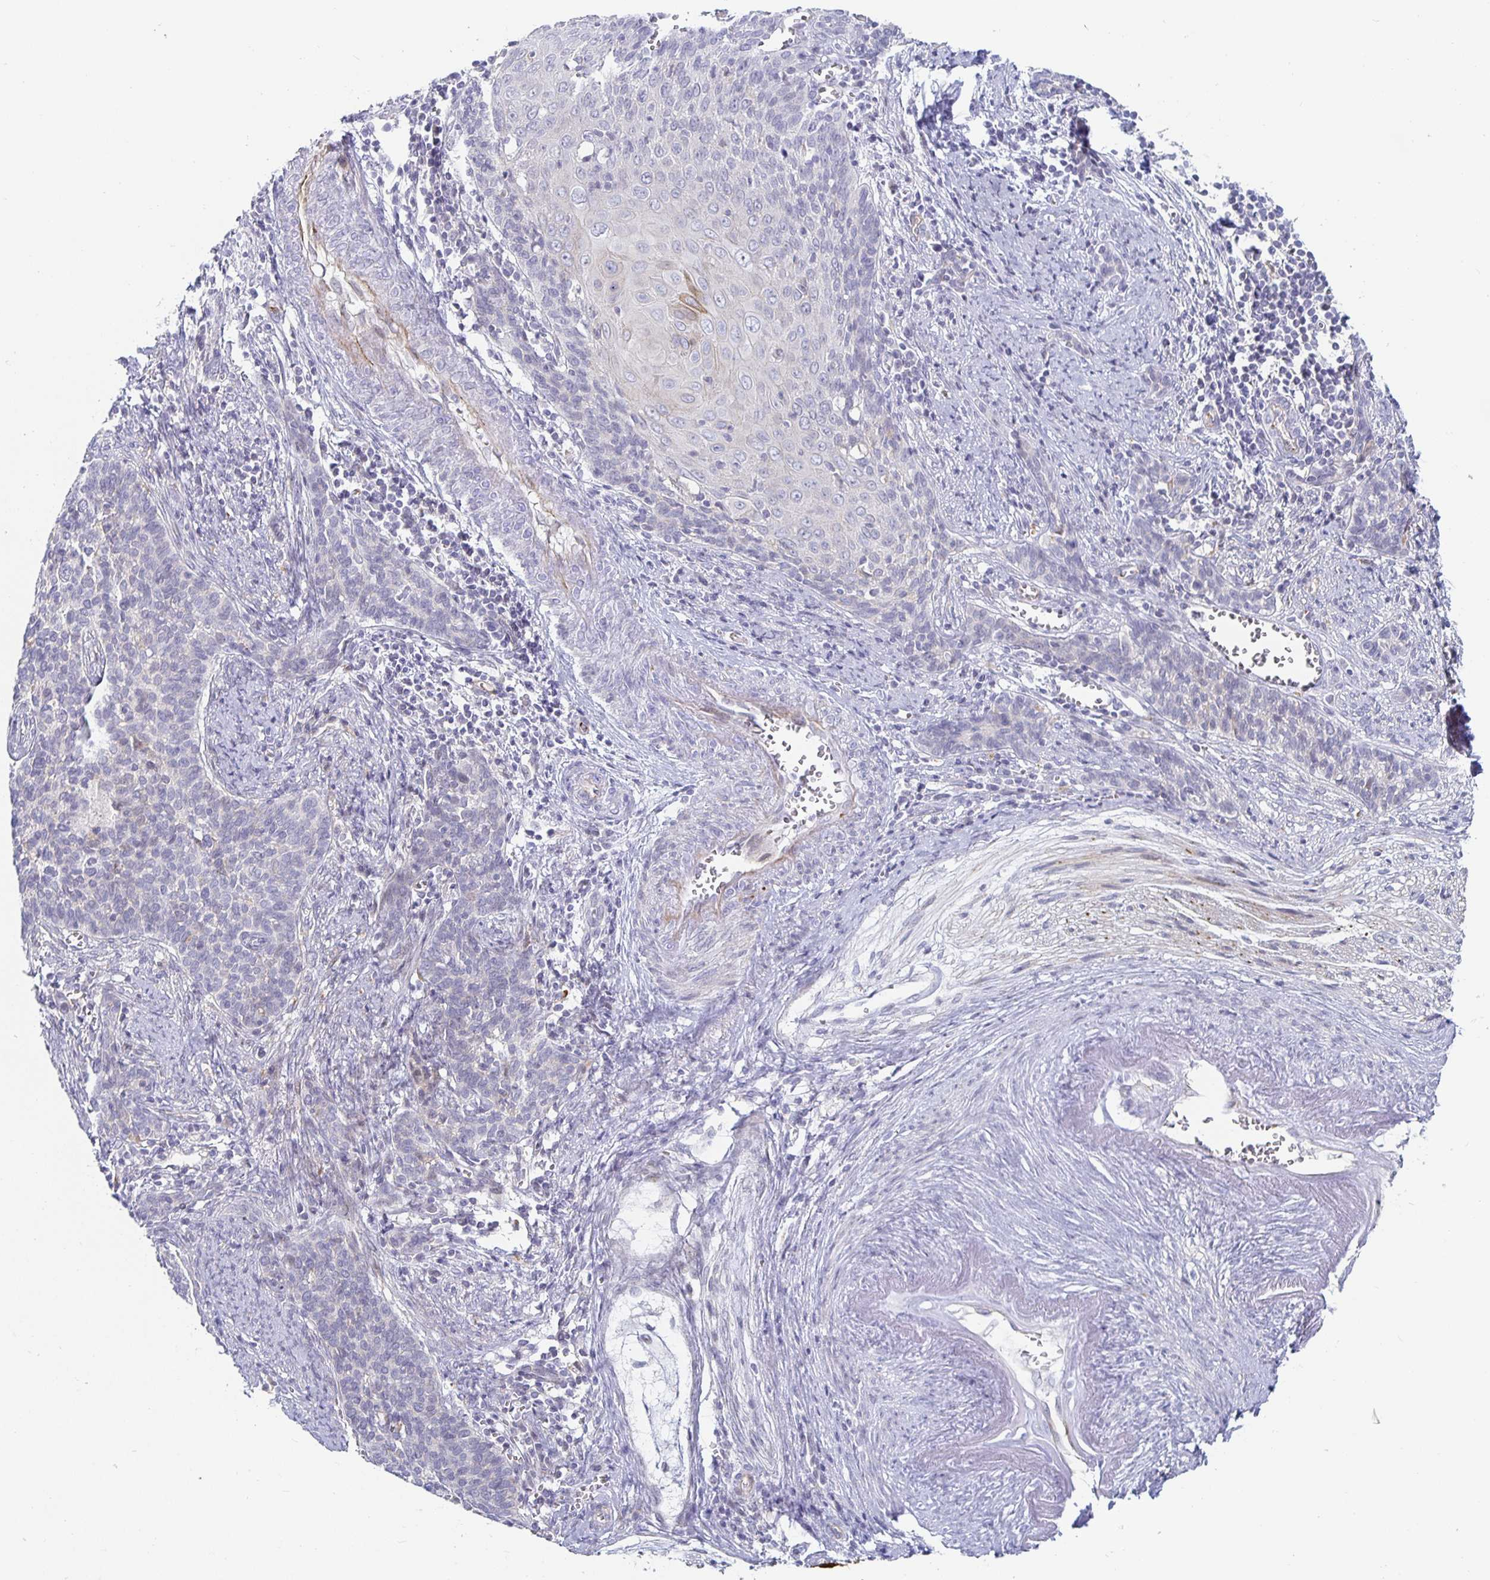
{"staining": {"intensity": "weak", "quantity": "<25%", "location": "cytoplasmic/membranous"}, "tissue": "cervical cancer", "cell_type": "Tumor cells", "image_type": "cancer", "snomed": [{"axis": "morphology", "description": "Squamous cell carcinoma, NOS"}, {"axis": "topography", "description": "Cervix"}], "caption": "Protein analysis of cervical cancer displays no significant expression in tumor cells.", "gene": "S100G", "patient": {"sex": "female", "age": 39}}